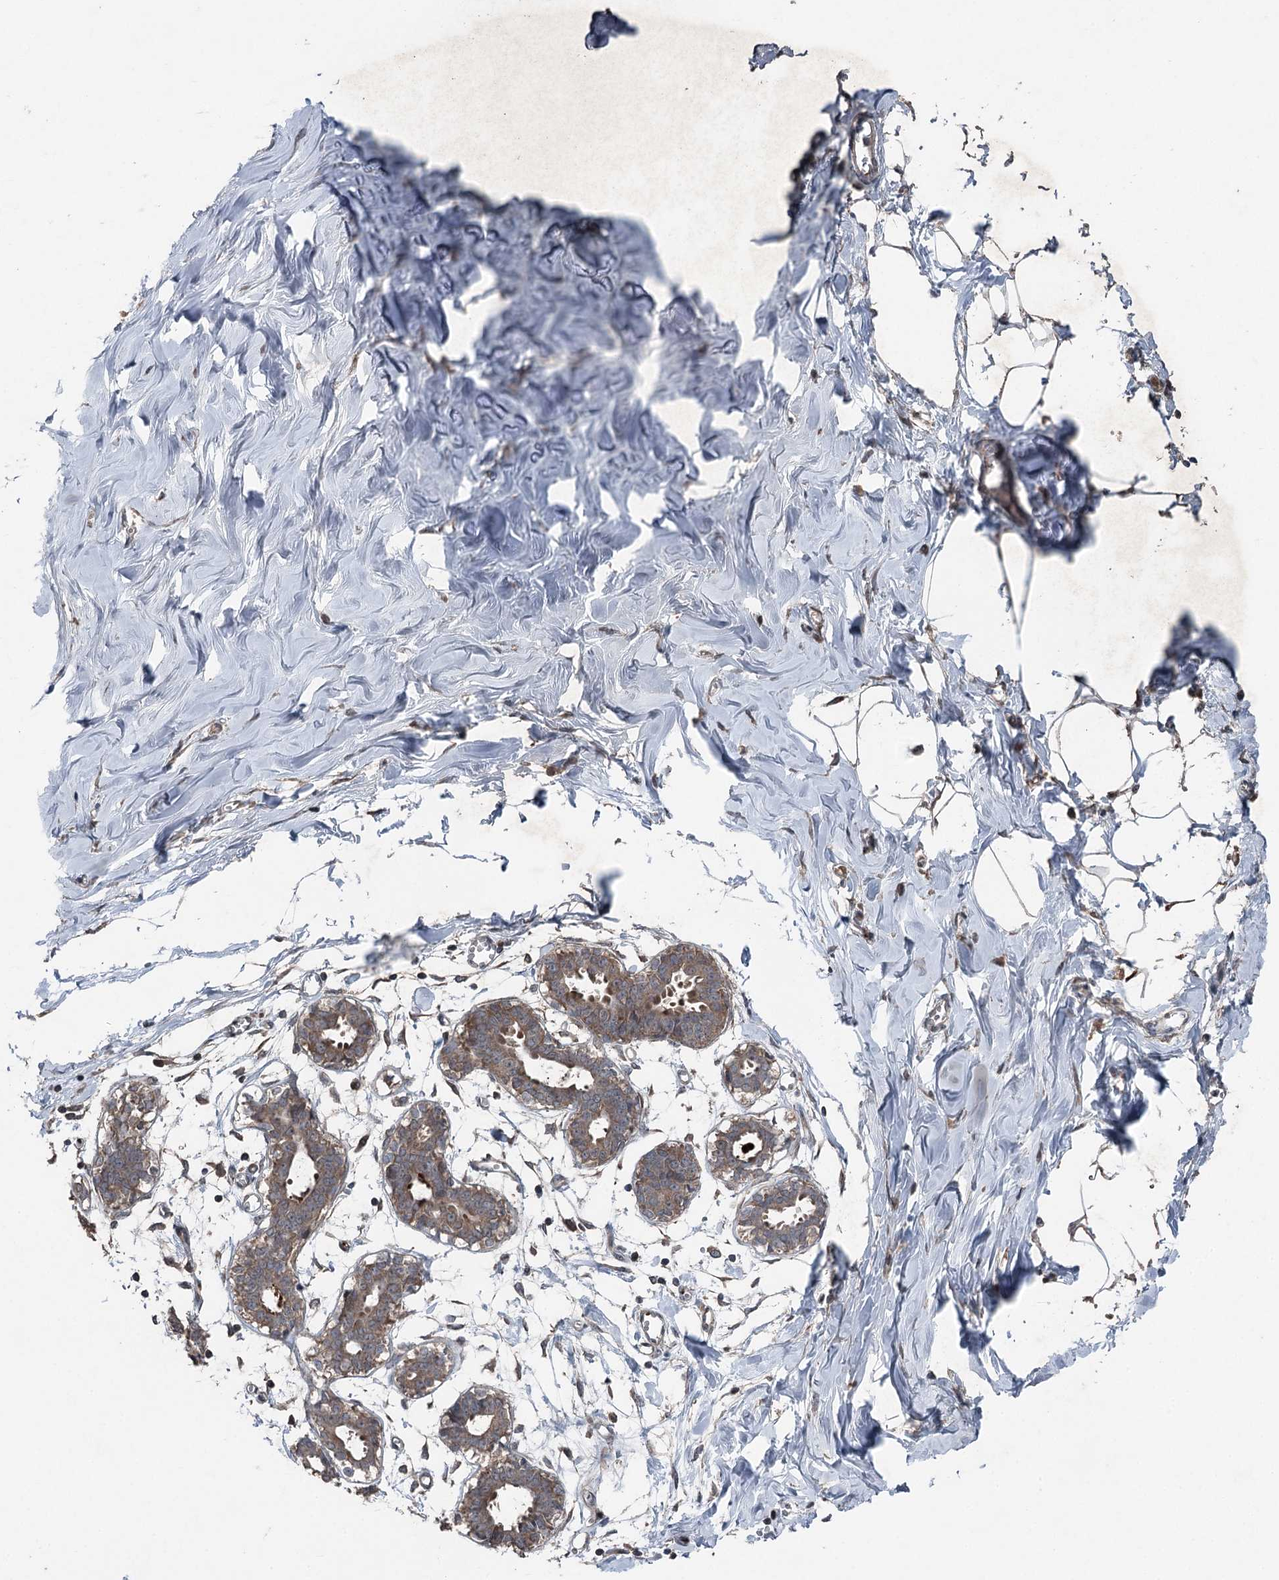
{"staining": {"intensity": "moderate", "quantity": "<25%", "location": "cytoplasmic/membranous"}, "tissue": "breast", "cell_type": "Adipocytes", "image_type": "normal", "snomed": [{"axis": "morphology", "description": "Normal tissue, NOS"}, {"axis": "topography", "description": "Breast"}], "caption": "The micrograph displays immunohistochemical staining of normal breast. There is moderate cytoplasmic/membranous staining is appreciated in approximately <25% of adipocytes. The protein is stained brown, and the nuclei are stained in blue (DAB (3,3'-diaminobenzidine) IHC with brightfield microscopy, high magnification).", "gene": "MAPK8IP2", "patient": {"sex": "female", "age": 27}}